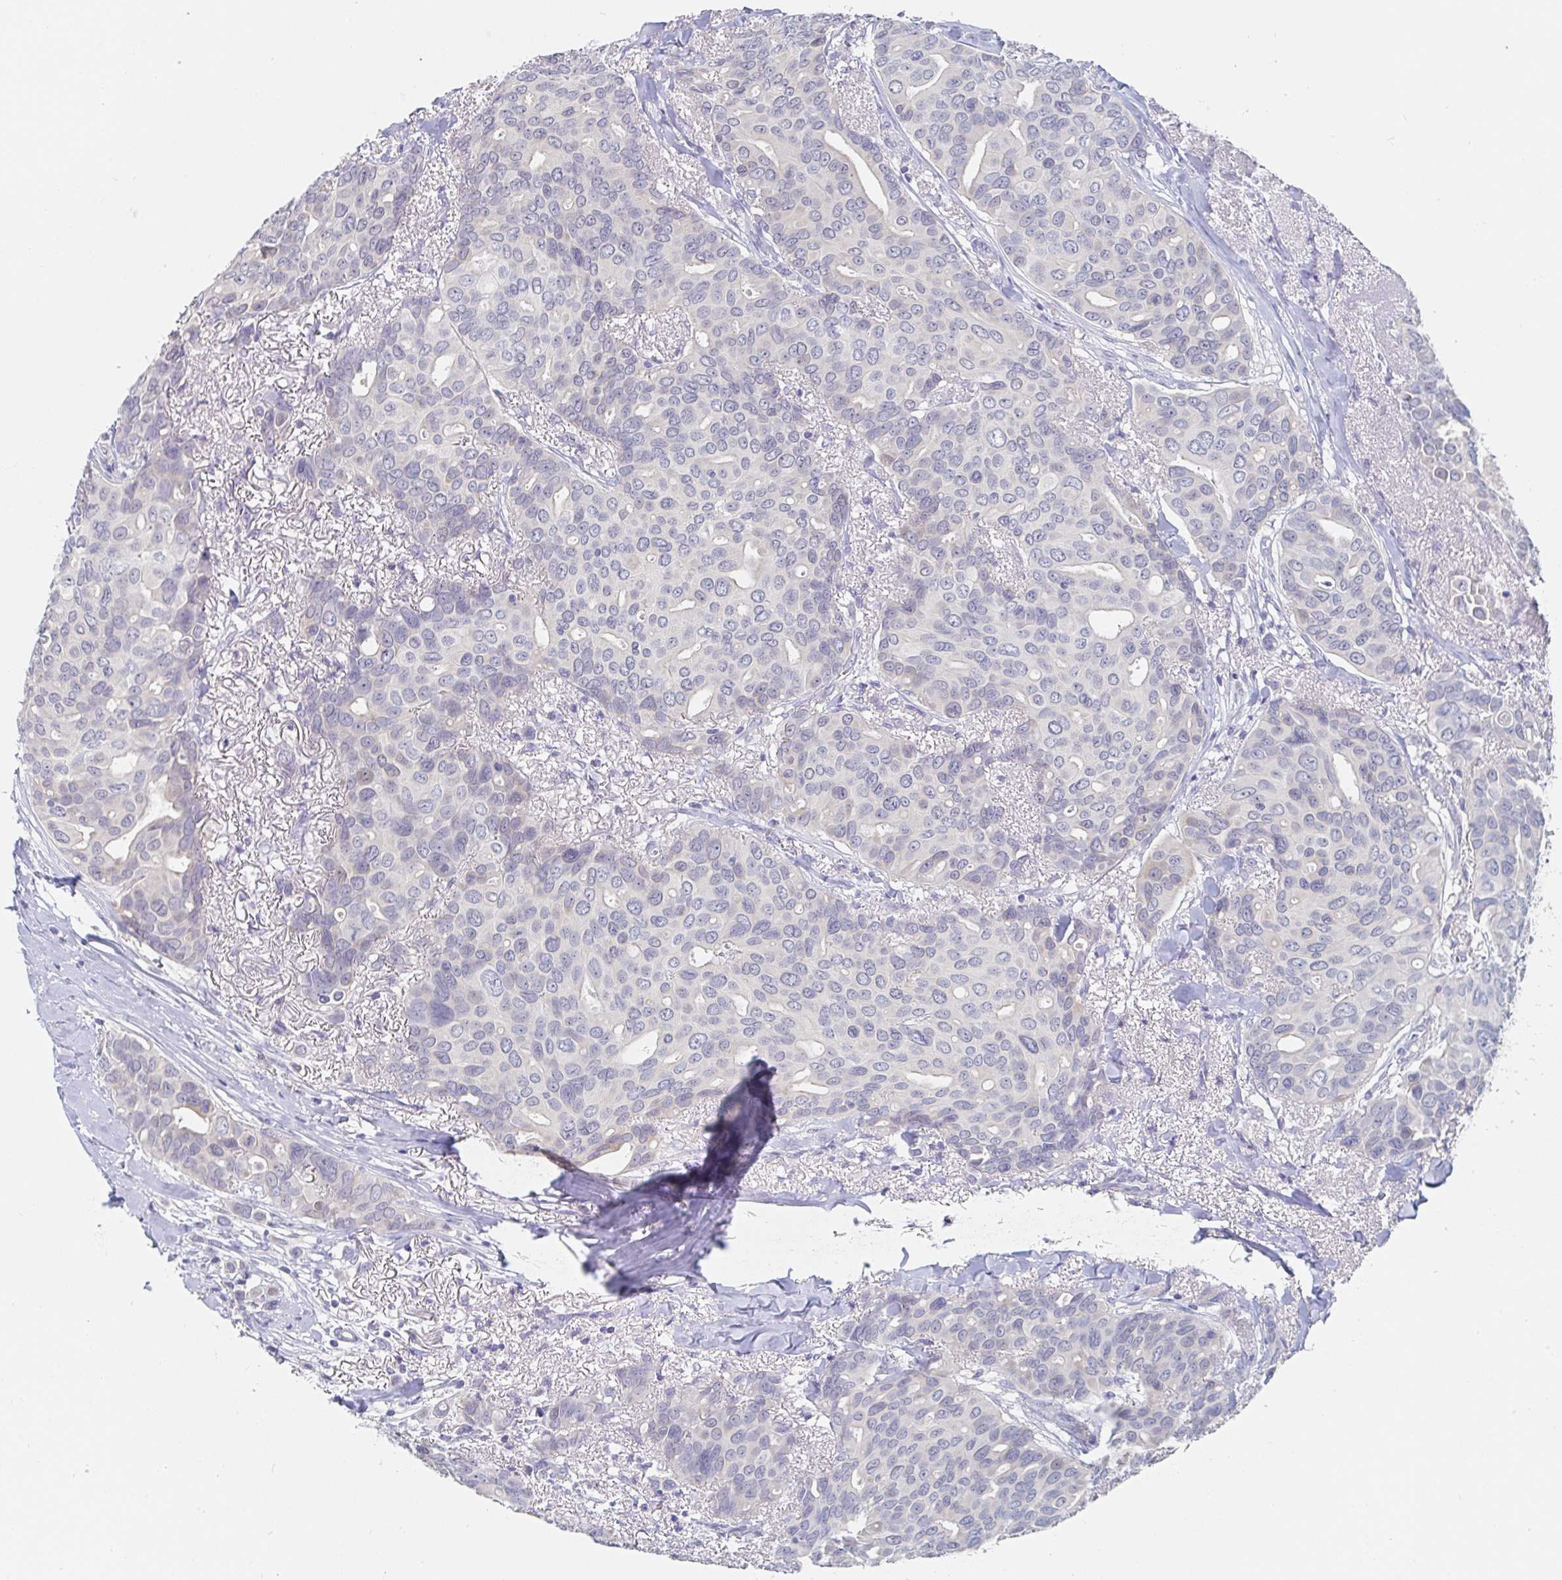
{"staining": {"intensity": "negative", "quantity": "none", "location": "none"}, "tissue": "breast cancer", "cell_type": "Tumor cells", "image_type": "cancer", "snomed": [{"axis": "morphology", "description": "Duct carcinoma"}, {"axis": "topography", "description": "Breast"}], "caption": "Immunohistochemistry of human intraductal carcinoma (breast) demonstrates no staining in tumor cells. (DAB immunohistochemistry with hematoxylin counter stain).", "gene": "ZNF430", "patient": {"sex": "female", "age": 54}}